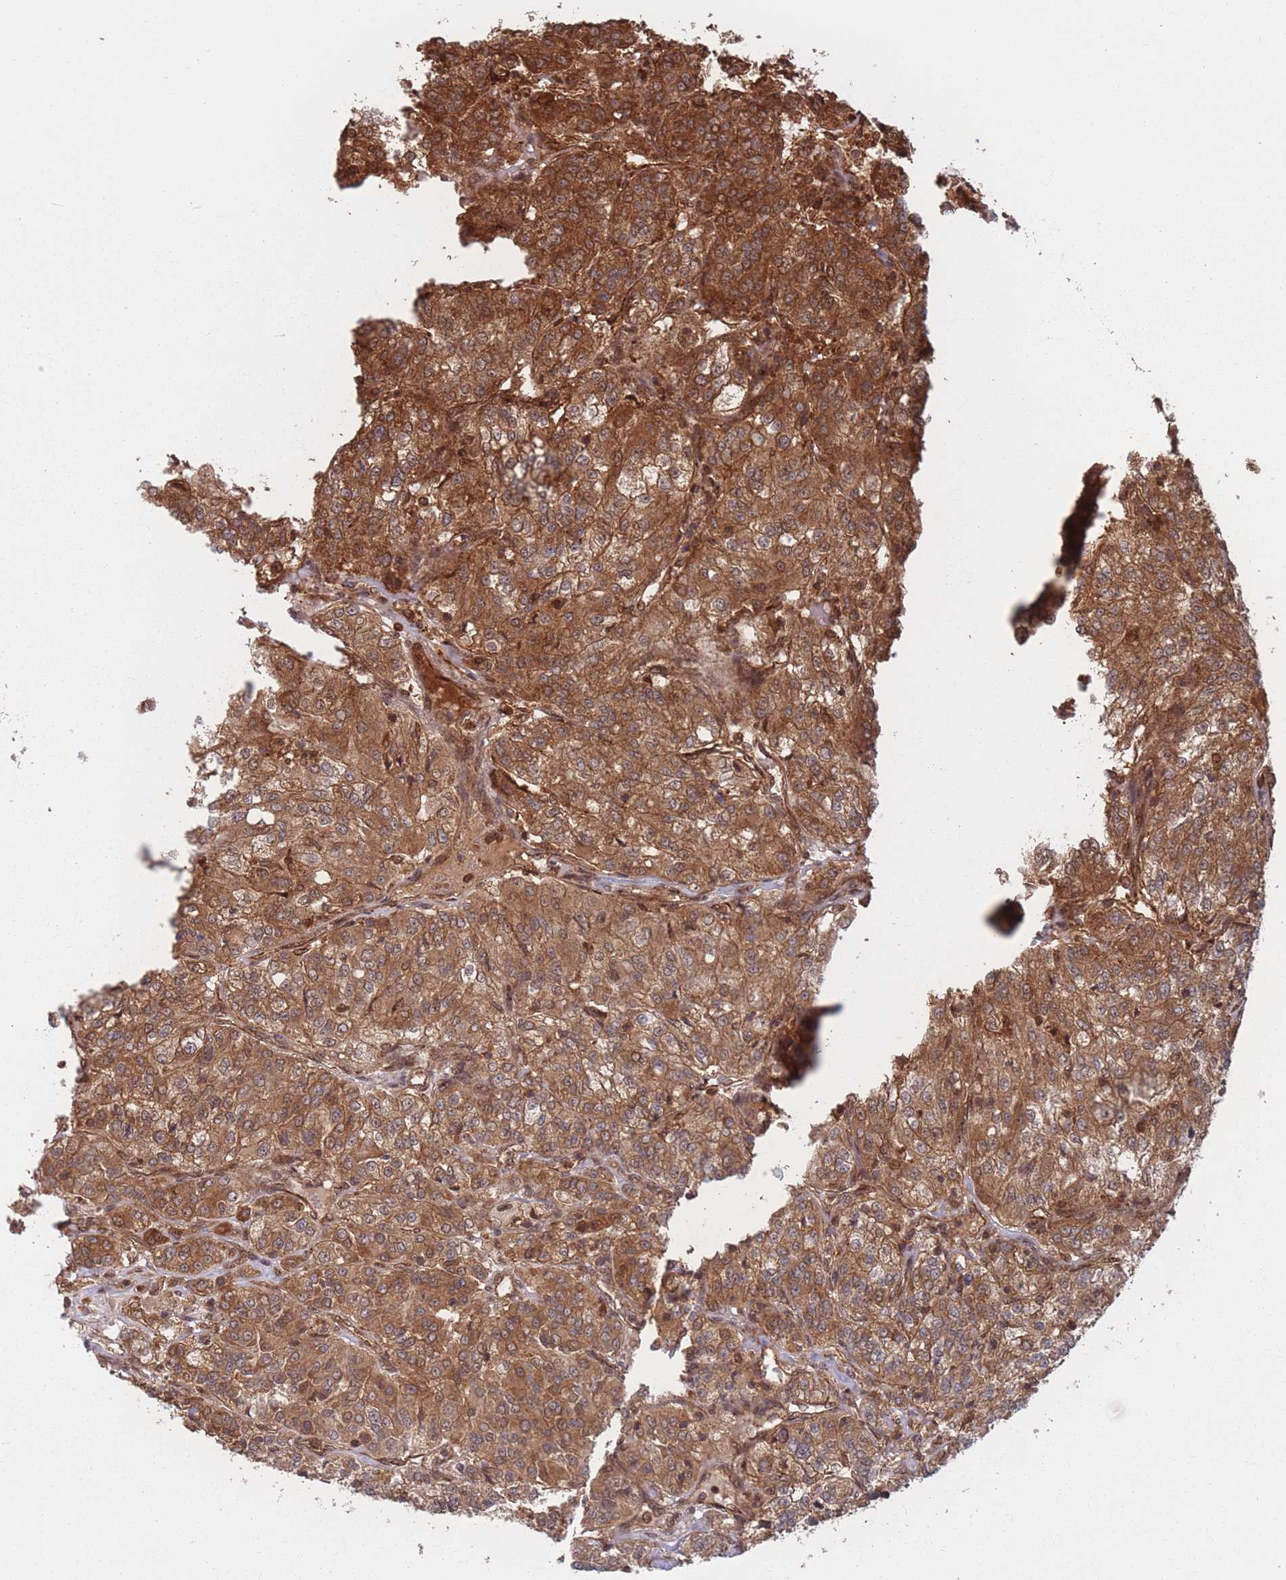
{"staining": {"intensity": "strong", "quantity": ">75%", "location": "cytoplasmic/membranous"}, "tissue": "renal cancer", "cell_type": "Tumor cells", "image_type": "cancer", "snomed": [{"axis": "morphology", "description": "Adenocarcinoma, NOS"}, {"axis": "topography", "description": "Kidney"}], "caption": "Immunohistochemical staining of human renal adenocarcinoma displays high levels of strong cytoplasmic/membranous expression in about >75% of tumor cells. (DAB (3,3'-diaminobenzidine) IHC, brown staining for protein, blue staining for nuclei).", "gene": "PODXL2", "patient": {"sex": "female", "age": 63}}